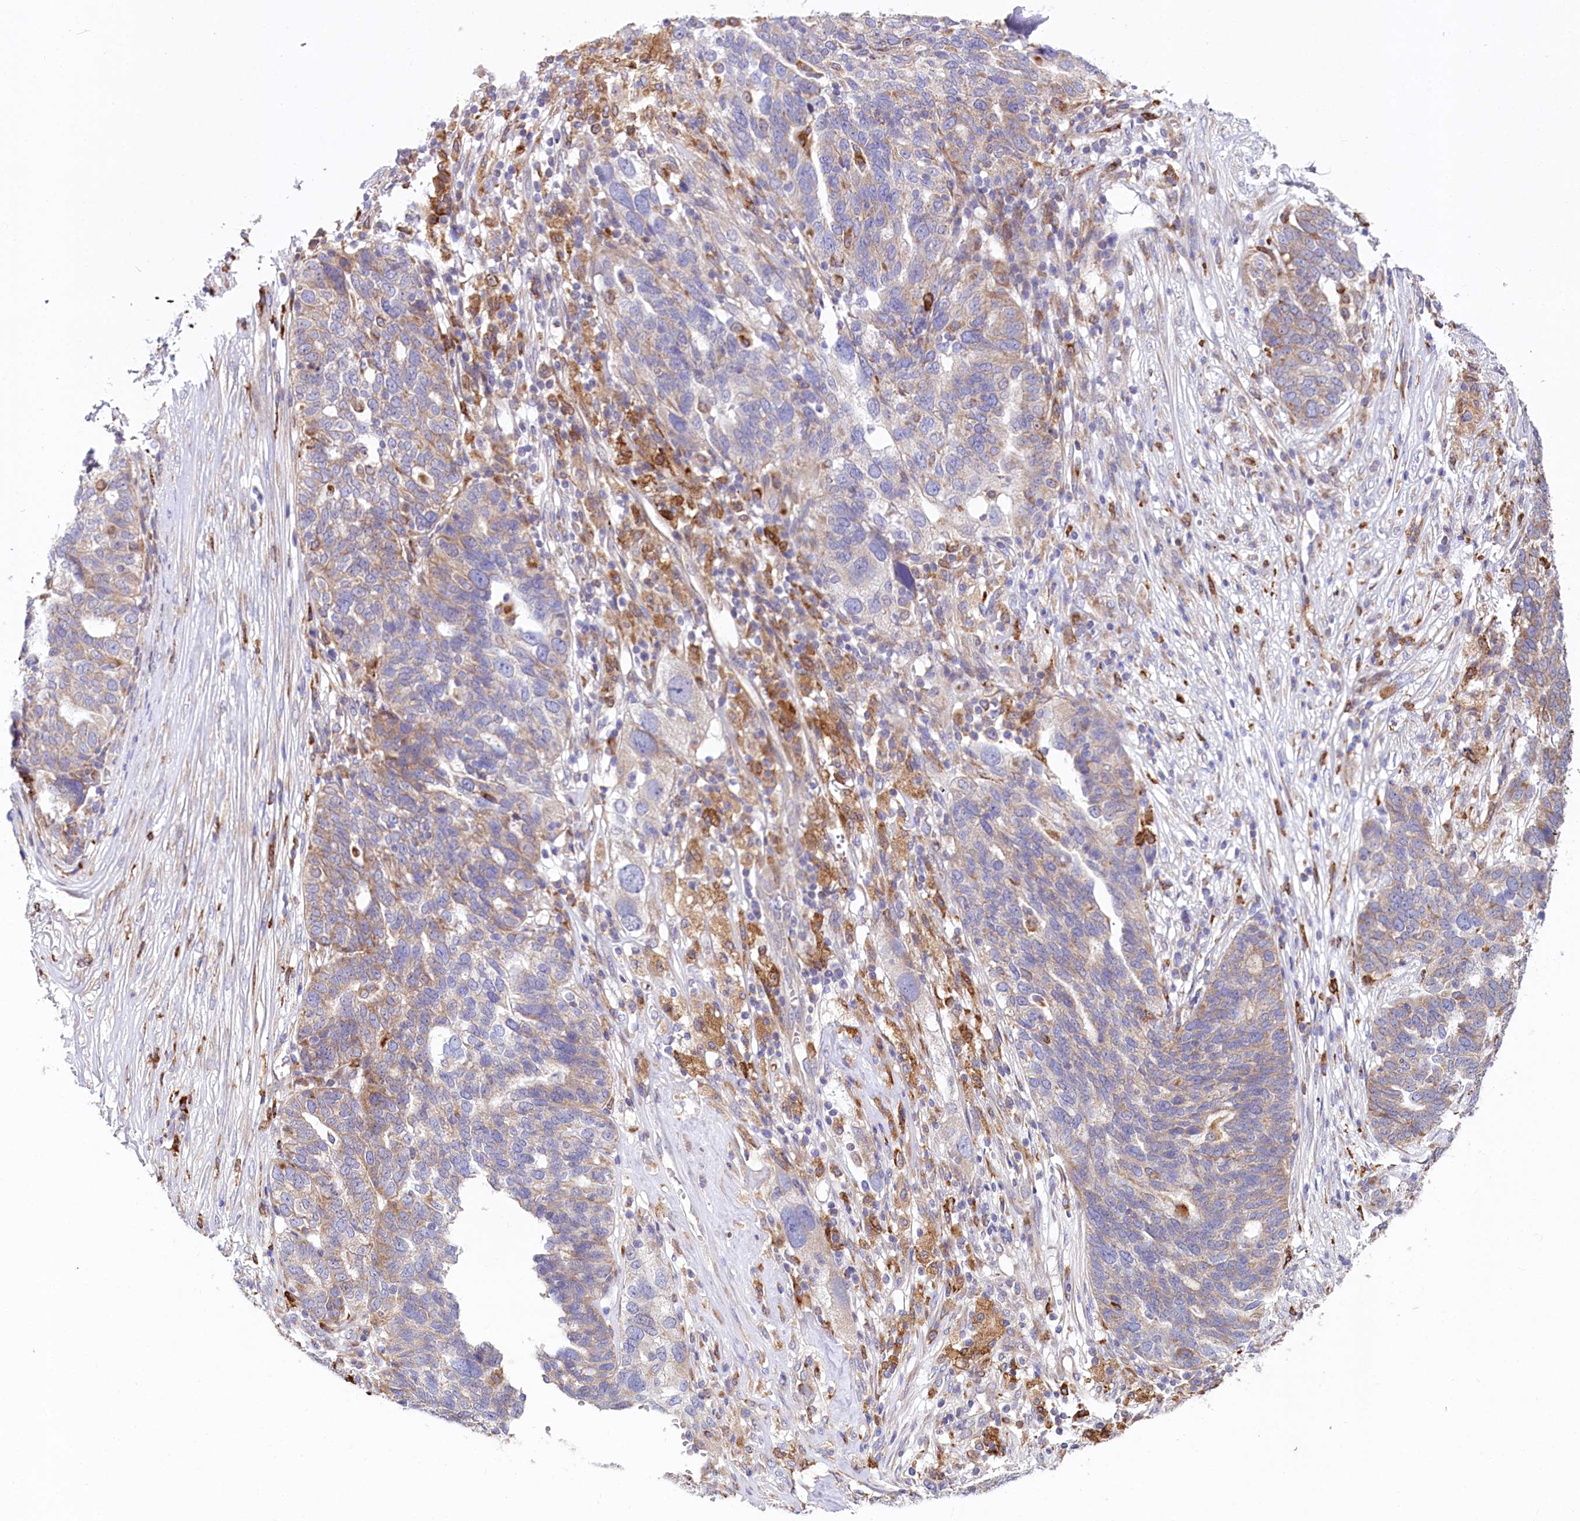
{"staining": {"intensity": "weak", "quantity": "25%-75%", "location": "cytoplasmic/membranous"}, "tissue": "ovarian cancer", "cell_type": "Tumor cells", "image_type": "cancer", "snomed": [{"axis": "morphology", "description": "Cystadenocarcinoma, serous, NOS"}, {"axis": "topography", "description": "Ovary"}], "caption": "Immunohistochemical staining of human serous cystadenocarcinoma (ovarian) demonstrates low levels of weak cytoplasmic/membranous protein positivity in about 25%-75% of tumor cells.", "gene": "CHID1", "patient": {"sex": "female", "age": 59}}